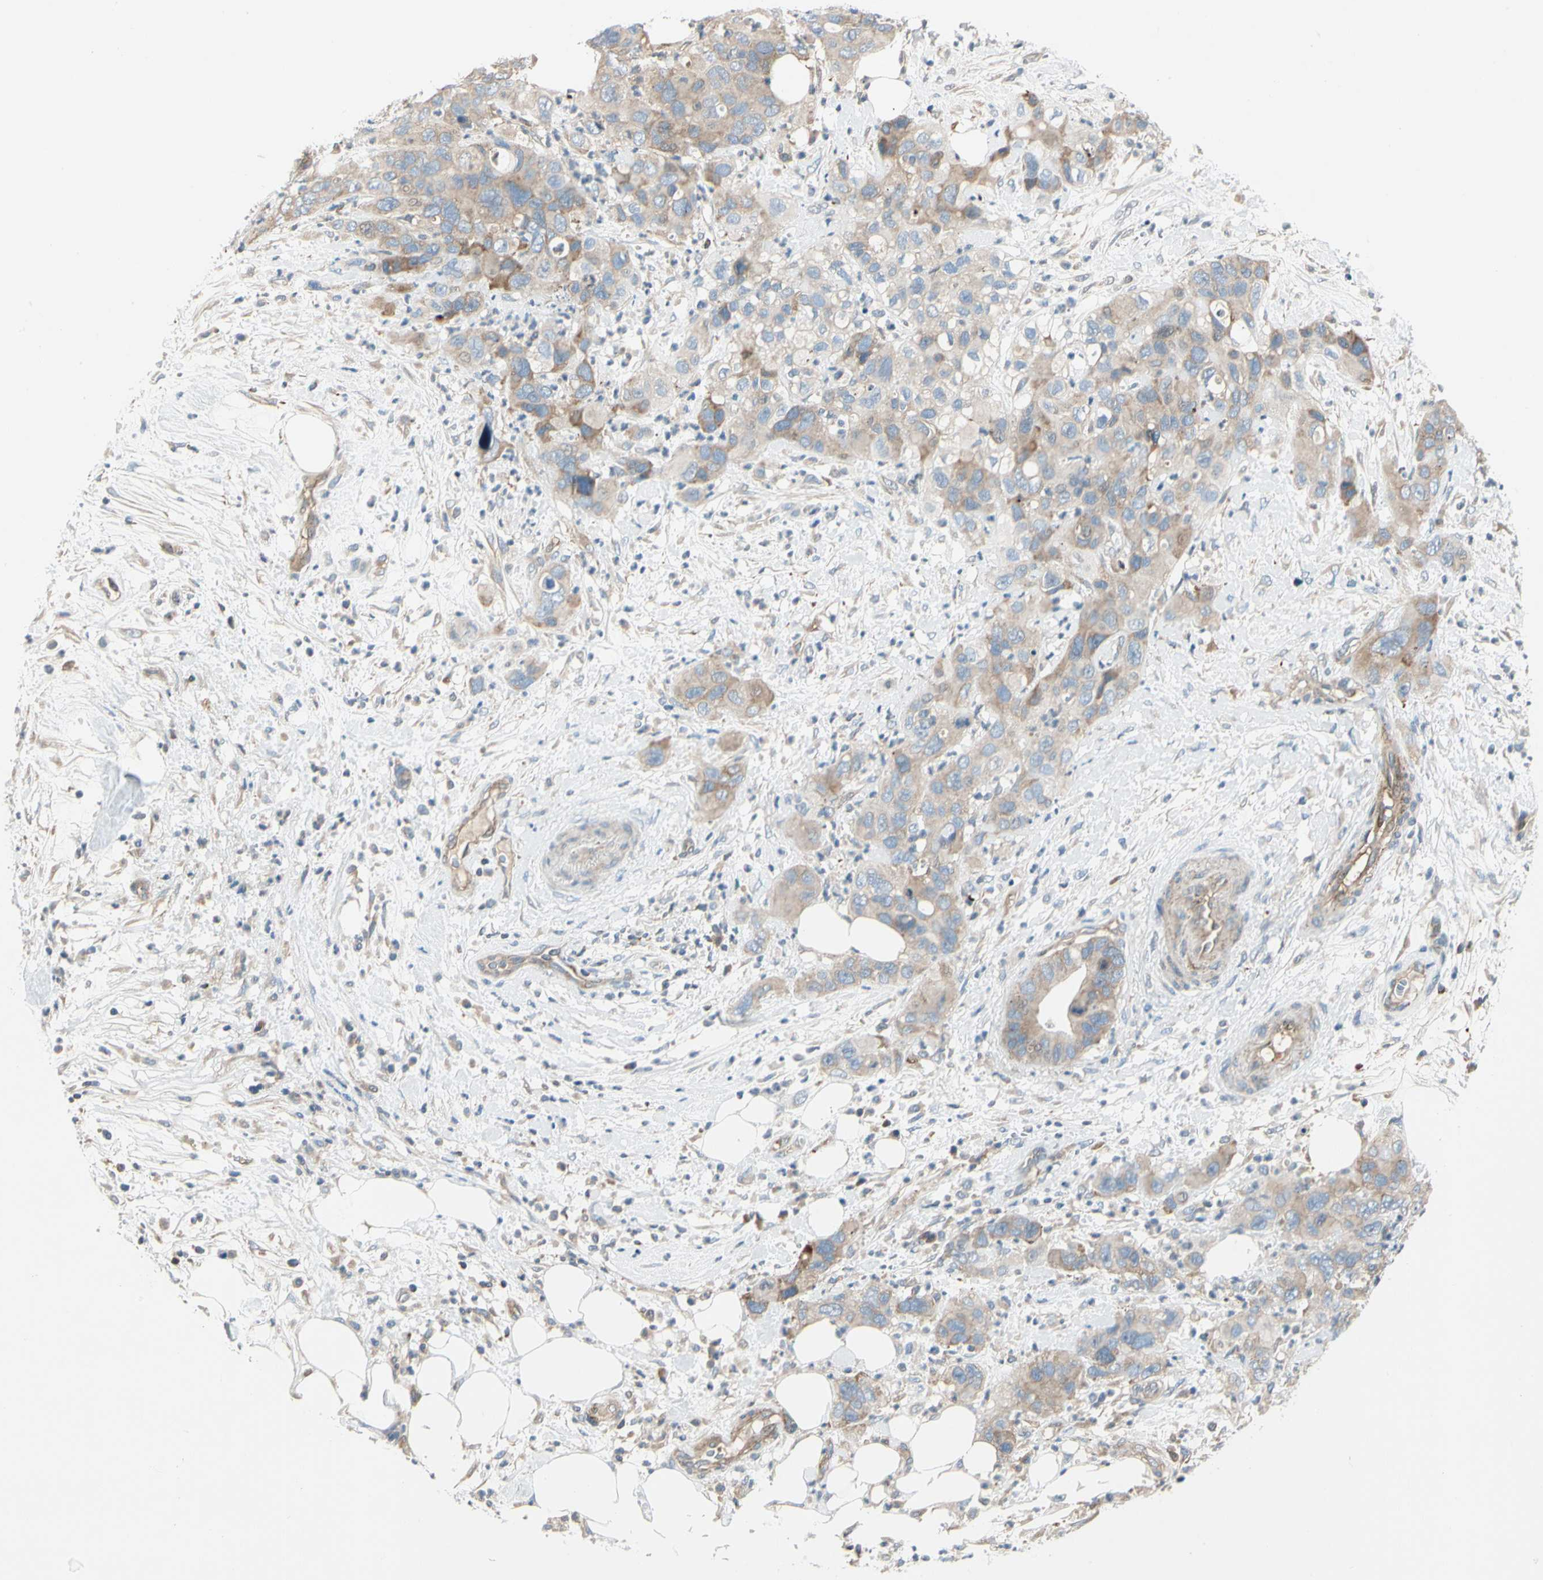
{"staining": {"intensity": "weak", "quantity": ">75%", "location": "cytoplasmic/membranous"}, "tissue": "pancreatic cancer", "cell_type": "Tumor cells", "image_type": "cancer", "snomed": [{"axis": "morphology", "description": "Adenocarcinoma, NOS"}, {"axis": "topography", "description": "Pancreas"}], "caption": "Pancreatic adenocarcinoma stained for a protein reveals weak cytoplasmic/membranous positivity in tumor cells.", "gene": "CDH6", "patient": {"sex": "female", "age": 71}}